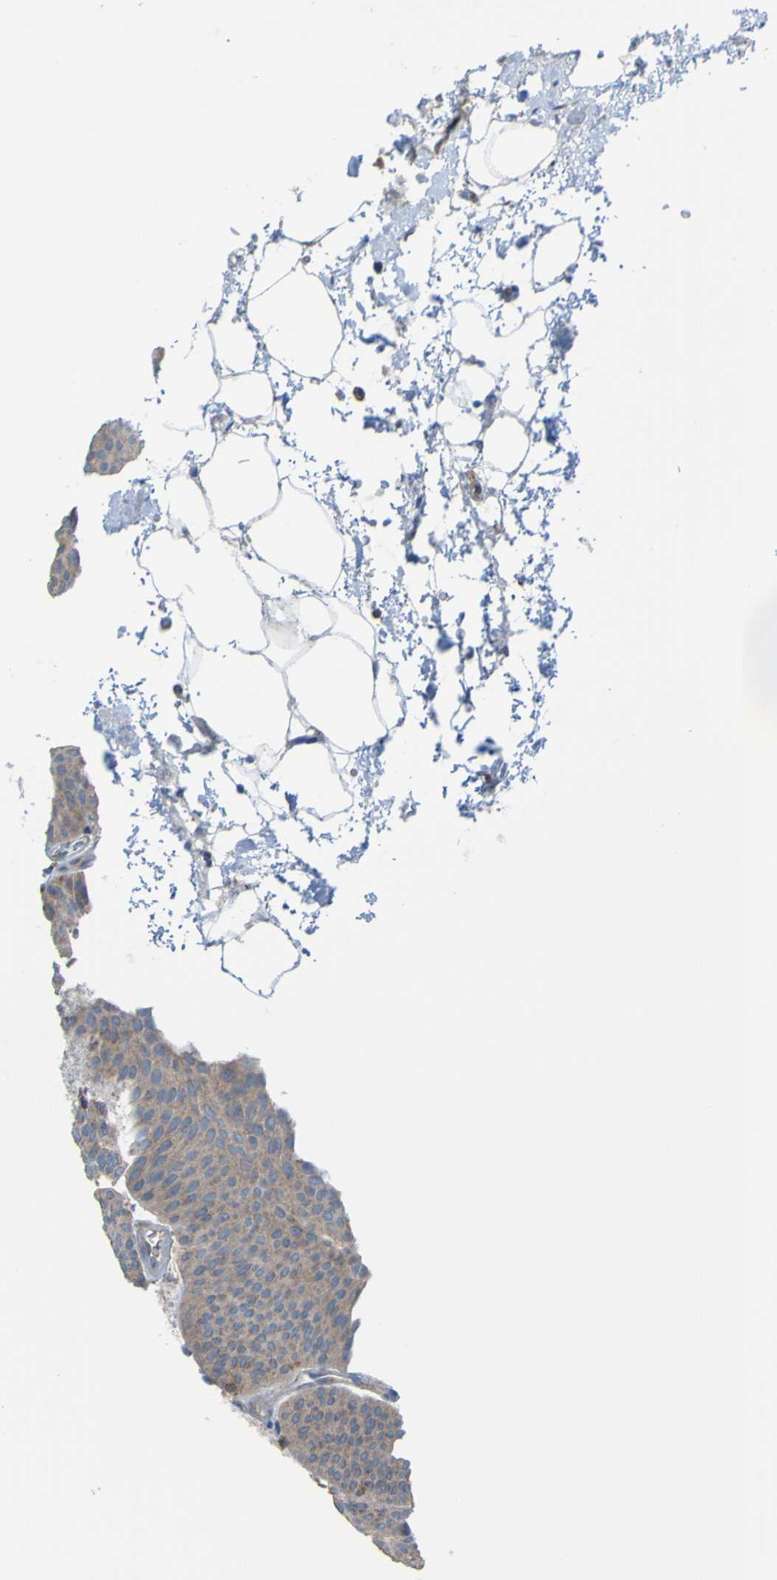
{"staining": {"intensity": "moderate", "quantity": ">75%", "location": "cytoplasmic/membranous"}, "tissue": "urothelial cancer", "cell_type": "Tumor cells", "image_type": "cancer", "snomed": [{"axis": "morphology", "description": "Urothelial carcinoma, Low grade"}, {"axis": "topography", "description": "Urinary bladder"}], "caption": "This photomicrograph reveals IHC staining of urothelial cancer, with medium moderate cytoplasmic/membranous positivity in about >75% of tumor cells.", "gene": "MINAR1", "patient": {"sex": "female", "age": 60}}